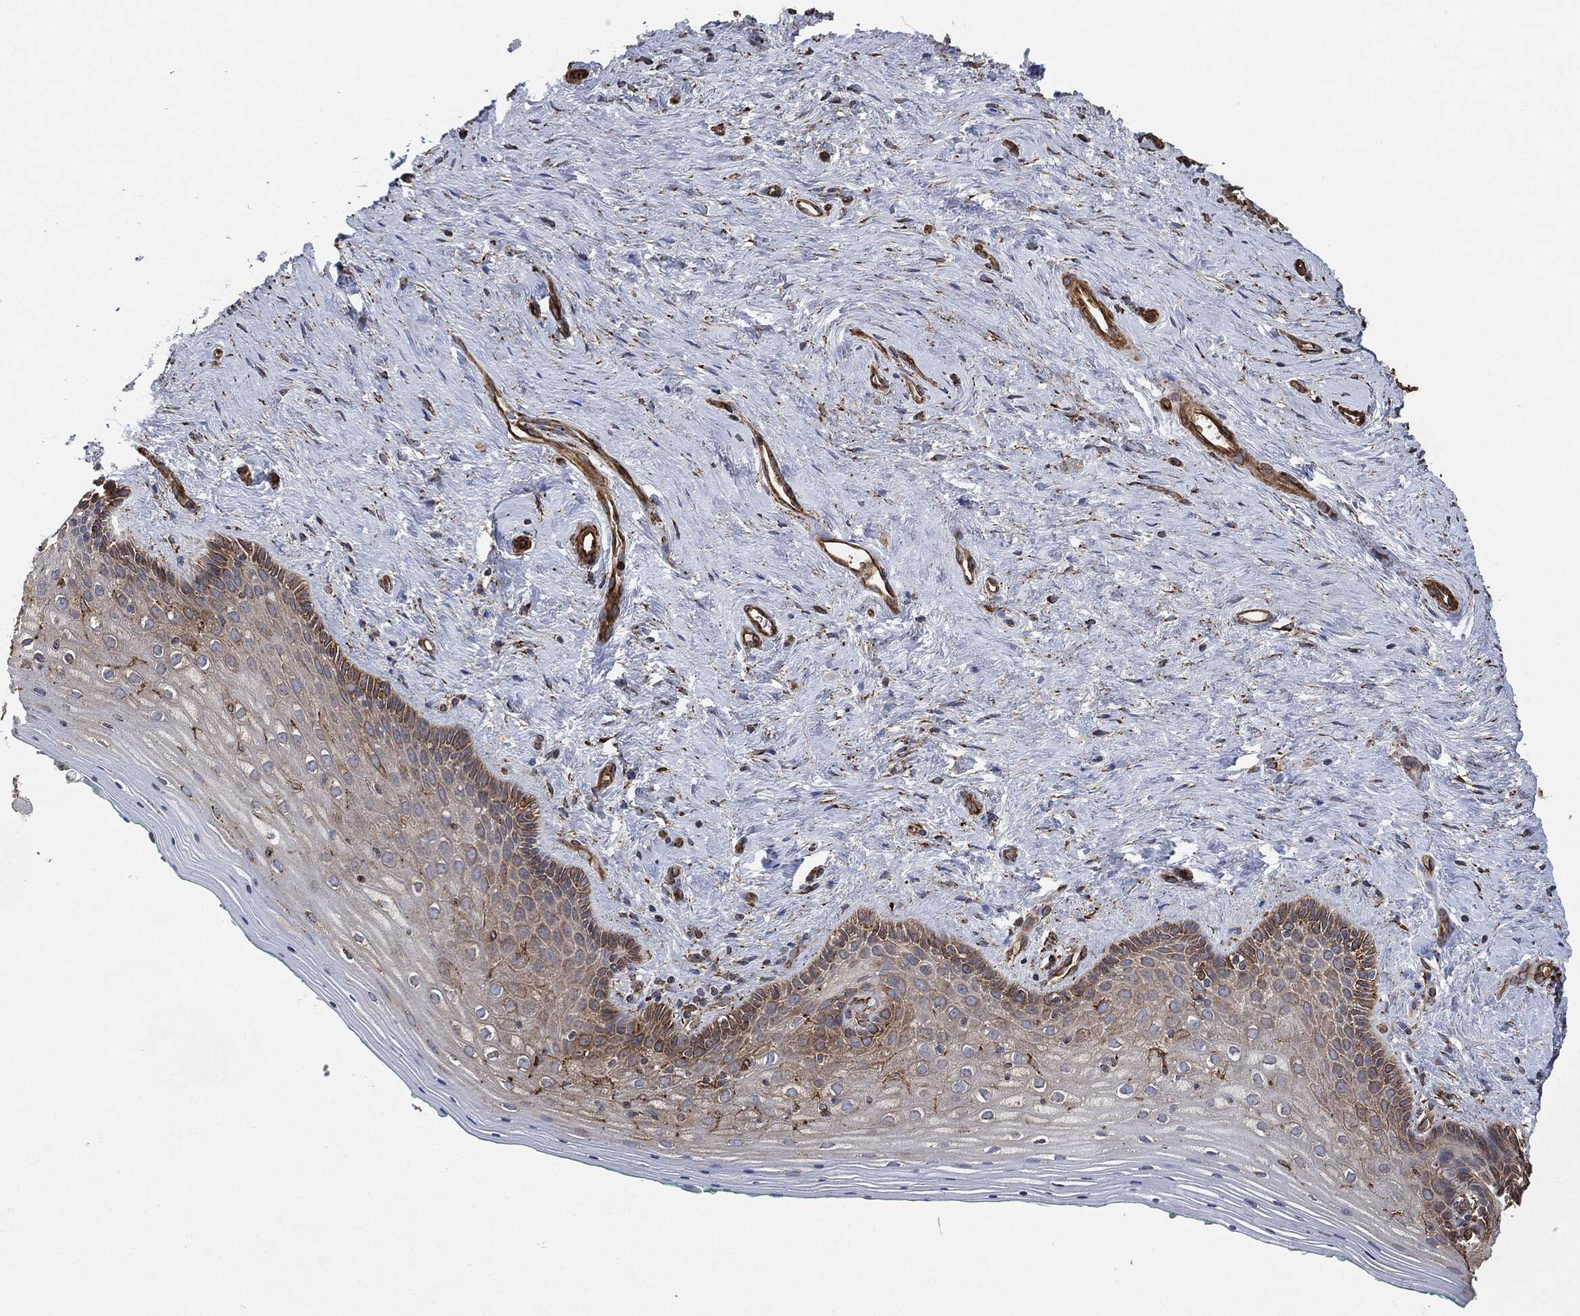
{"staining": {"intensity": "moderate", "quantity": "<25%", "location": "cytoplasmic/membranous"}, "tissue": "vagina", "cell_type": "Squamous epithelial cells", "image_type": "normal", "snomed": [{"axis": "morphology", "description": "Normal tissue, NOS"}, {"axis": "topography", "description": "Vagina"}], "caption": "Immunohistochemical staining of normal human vagina shows <25% levels of moderate cytoplasmic/membranous protein expression in approximately <25% of squamous epithelial cells.", "gene": "AMFR", "patient": {"sex": "female", "age": 45}}